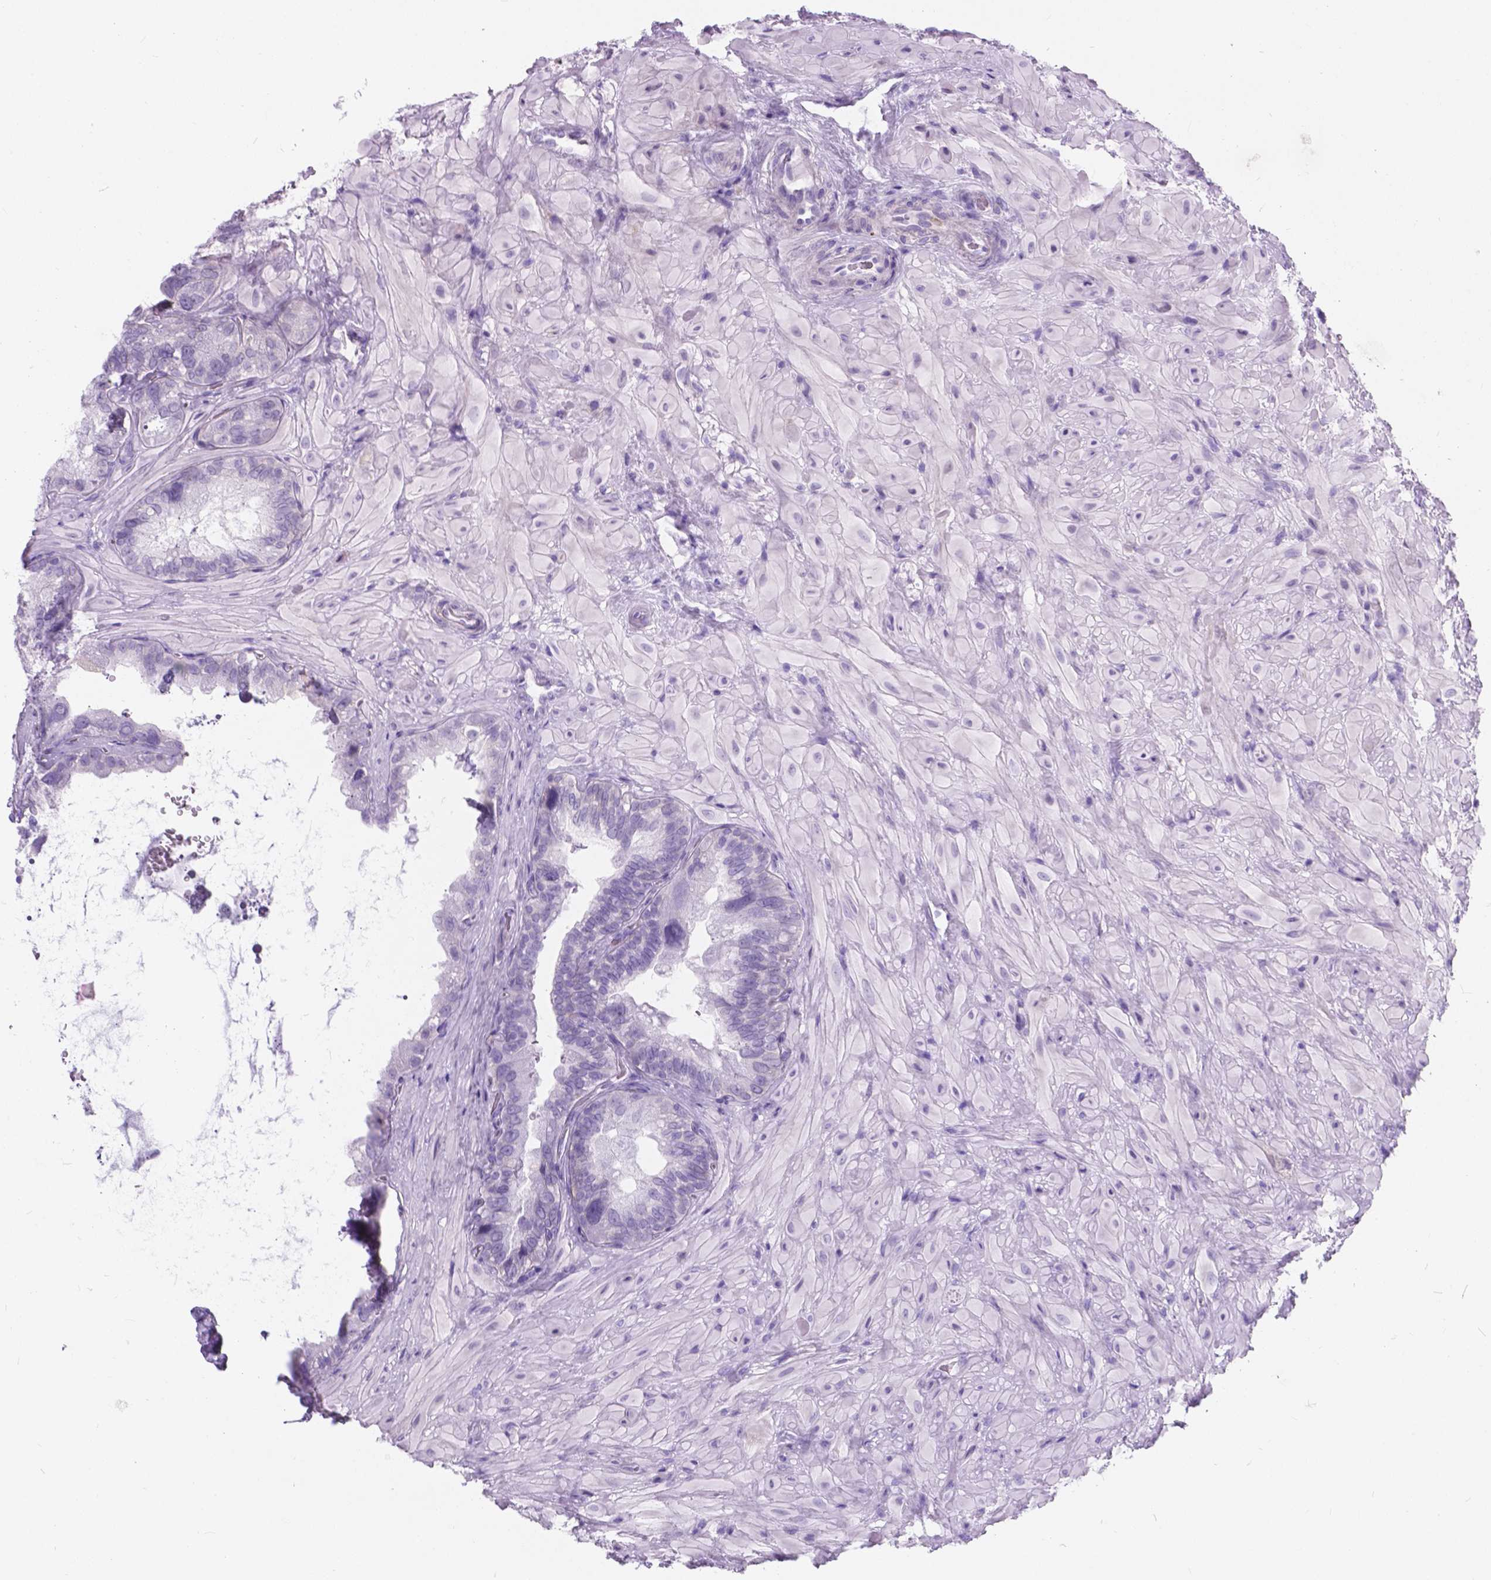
{"staining": {"intensity": "negative", "quantity": "none", "location": "none"}, "tissue": "seminal vesicle", "cell_type": "Glandular cells", "image_type": "normal", "snomed": [{"axis": "morphology", "description": "Normal tissue, NOS"}, {"axis": "topography", "description": "Seminal veicle"}], "caption": "A high-resolution histopathology image shows IHC staining of benign seminal vesicle, which exhibits no significant positivity in glandular cells.", "gene": "KIAA0040", "patient": {"sex": "male", "age": 69}}